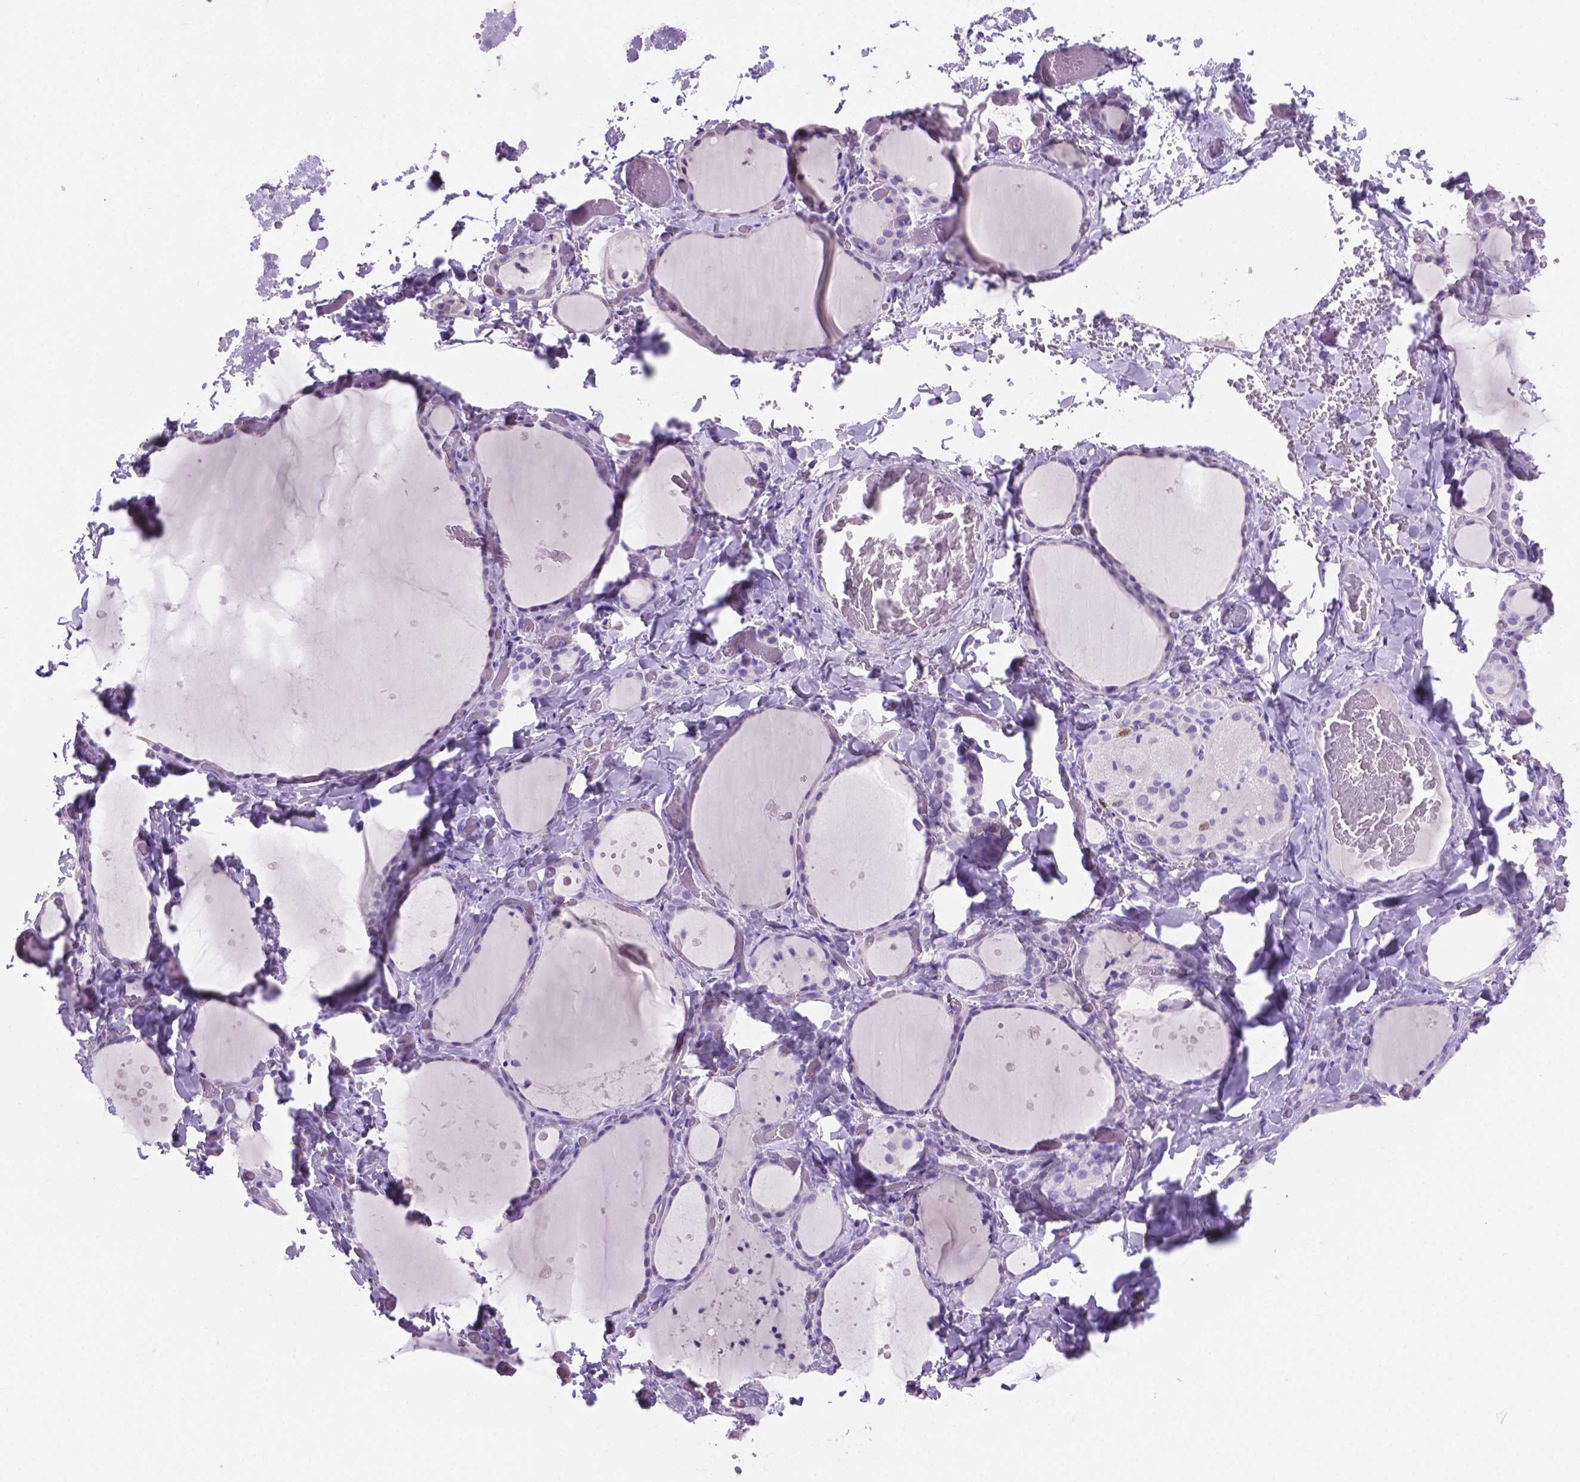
{"staining": {"intensity": "negative", "quantity": "none", "location": "none"}, "tissue": "thyroid gland", "cell_type": "Glandular cells", "image_type": "normal", "snomed": [{"axis": "morphology", "description": "Normal tissue, NOS"}, {"axis": "topography", "description": "Thyroid gland"}], "caption": "IHC photomicrograph of benign thyroid gland: human thyroid gland stained with DAB shows no significant protein expression in glandular cells.", "gene": "GRIN2B", "patient": {"sex": "female", "age": 36}}